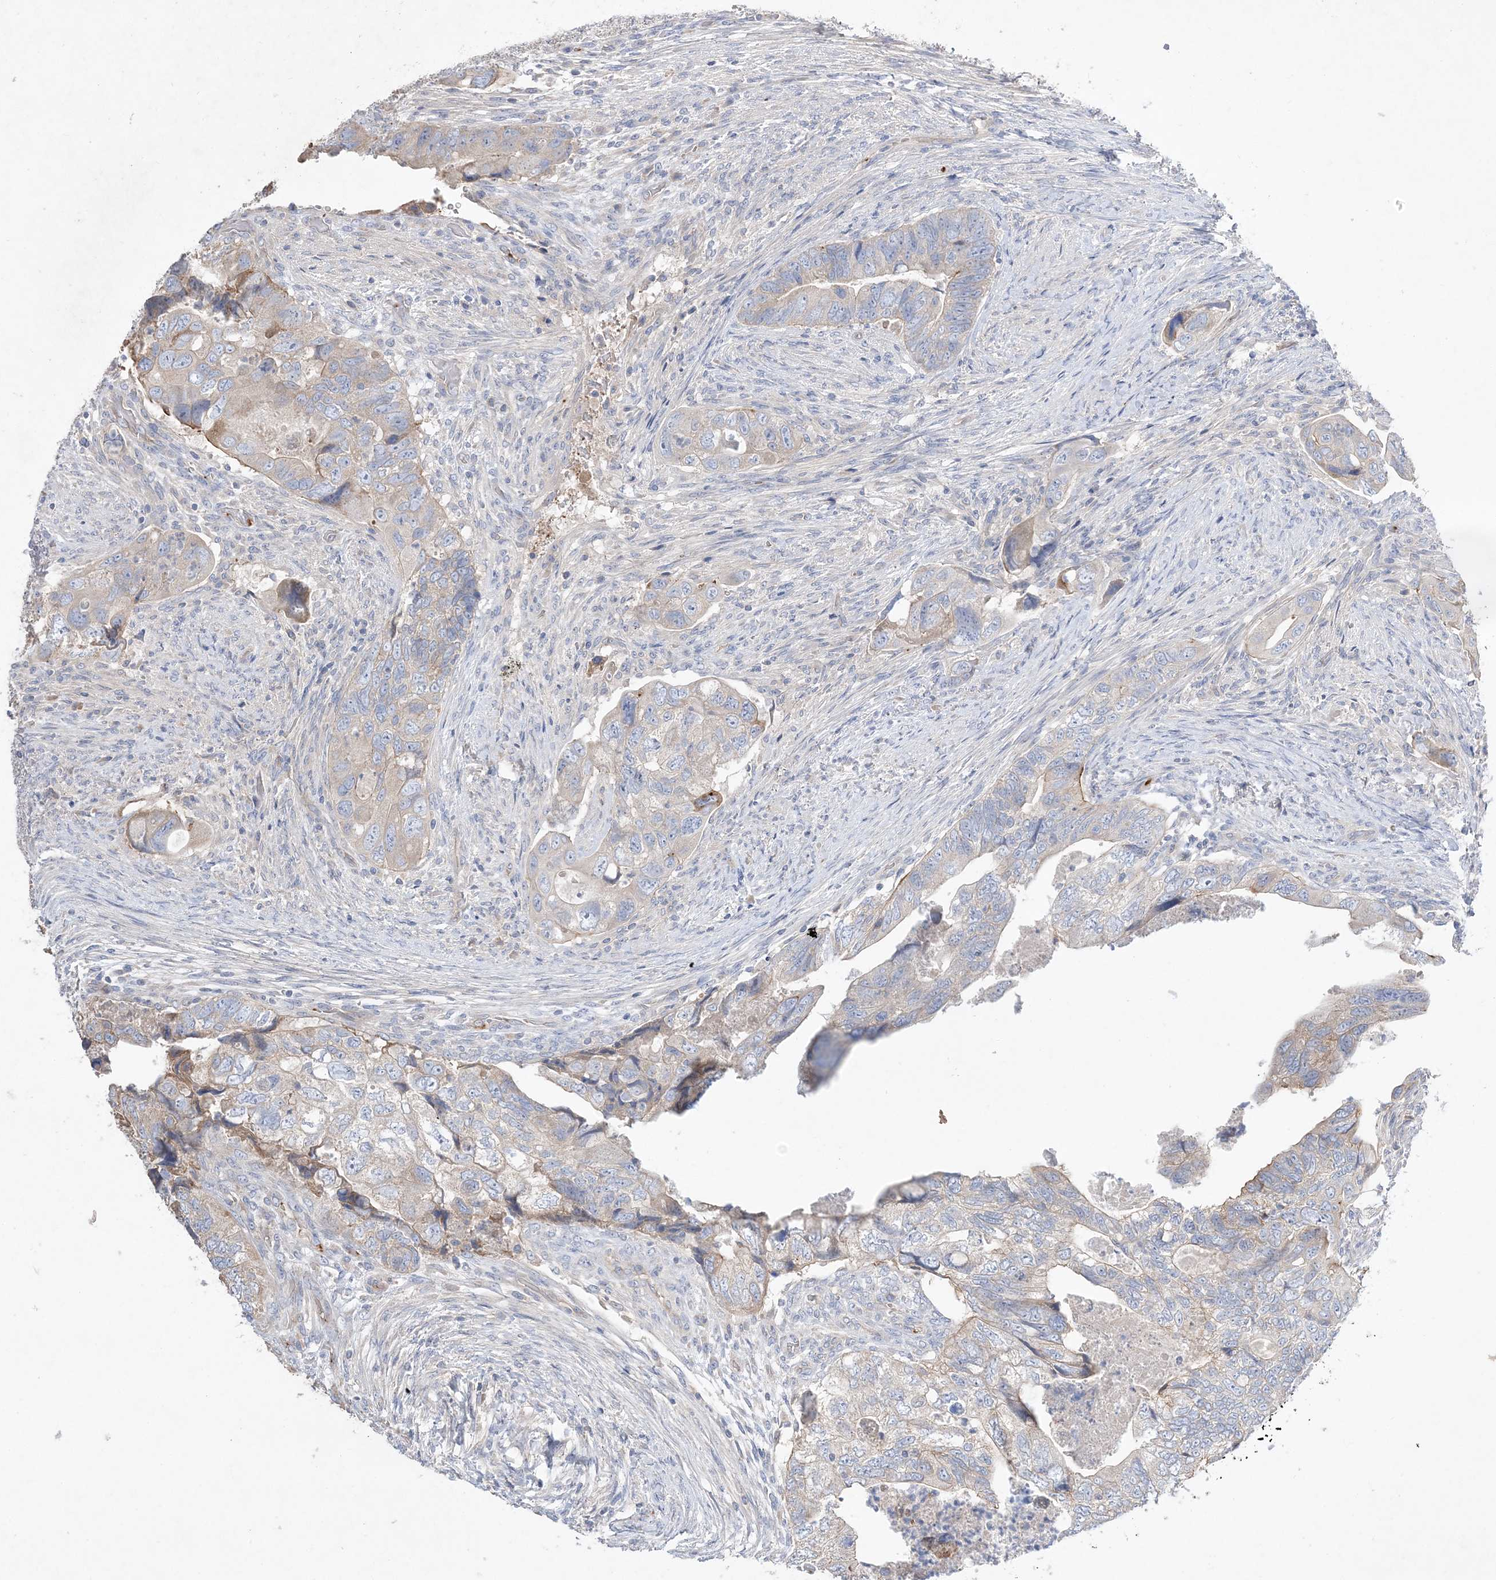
{"staining": {"intensity": "moderate", "quantity": "<25%", "location": "cytoplasmic/membranous"}, "tissue": "colorectal cancer", "cell_type": "Tumor cells", "image_type": "cancer", "snomed": [{"axis": "morphology", "description": "Adenocarcinoma, NOS"}, {"axis": "topography", "description": "Rectum"}], "caption": "Protein expression analysis of adenocarcinoma (colorectal) displays moderate cytoplasmic/membranous expression in about <25% of tumor cells.", "gene": "ADCK2", "patient": {"sex": "male", "age": 63}}